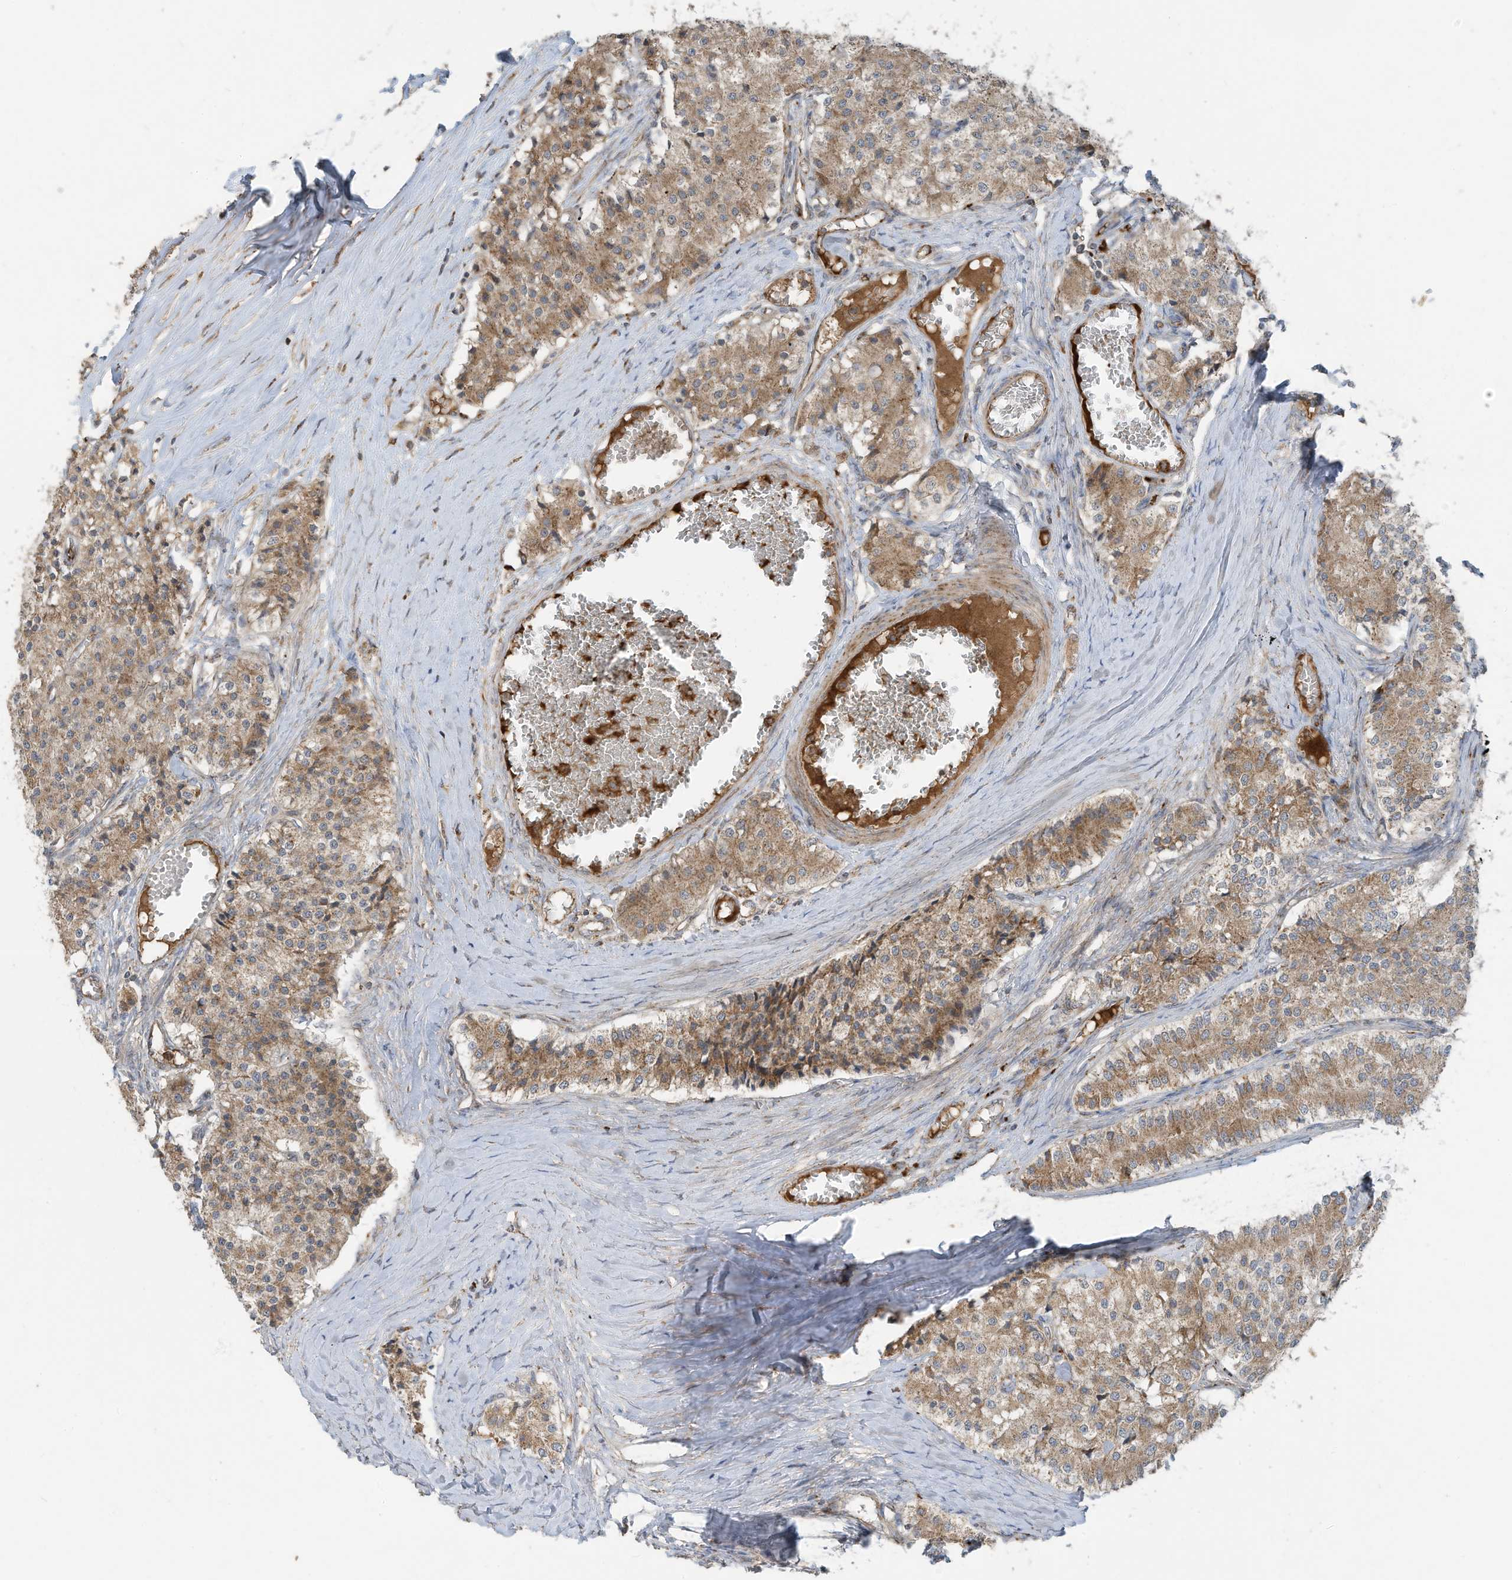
{"staining": {"intensity": "weak", "quantity": ">75%", "location": "cytoplasmic/membranous"}, "tissue": "carcinoid", "cell_type": "Tumor cells", "image_type": "cancer", "snomed": [{"axis": "morphology", "description": "Carcinoid, malignant, NOS"}, {"axis": "topography", "description": "Colon"}], "caption": "Immunohistochemistry of malignant carcinoid shows low levels of weak cytoplasmic/membranous positivity in about >75% of tumor cells.", "gene": "C2orf74", "patient": {"sex": "female", "age": 52}}